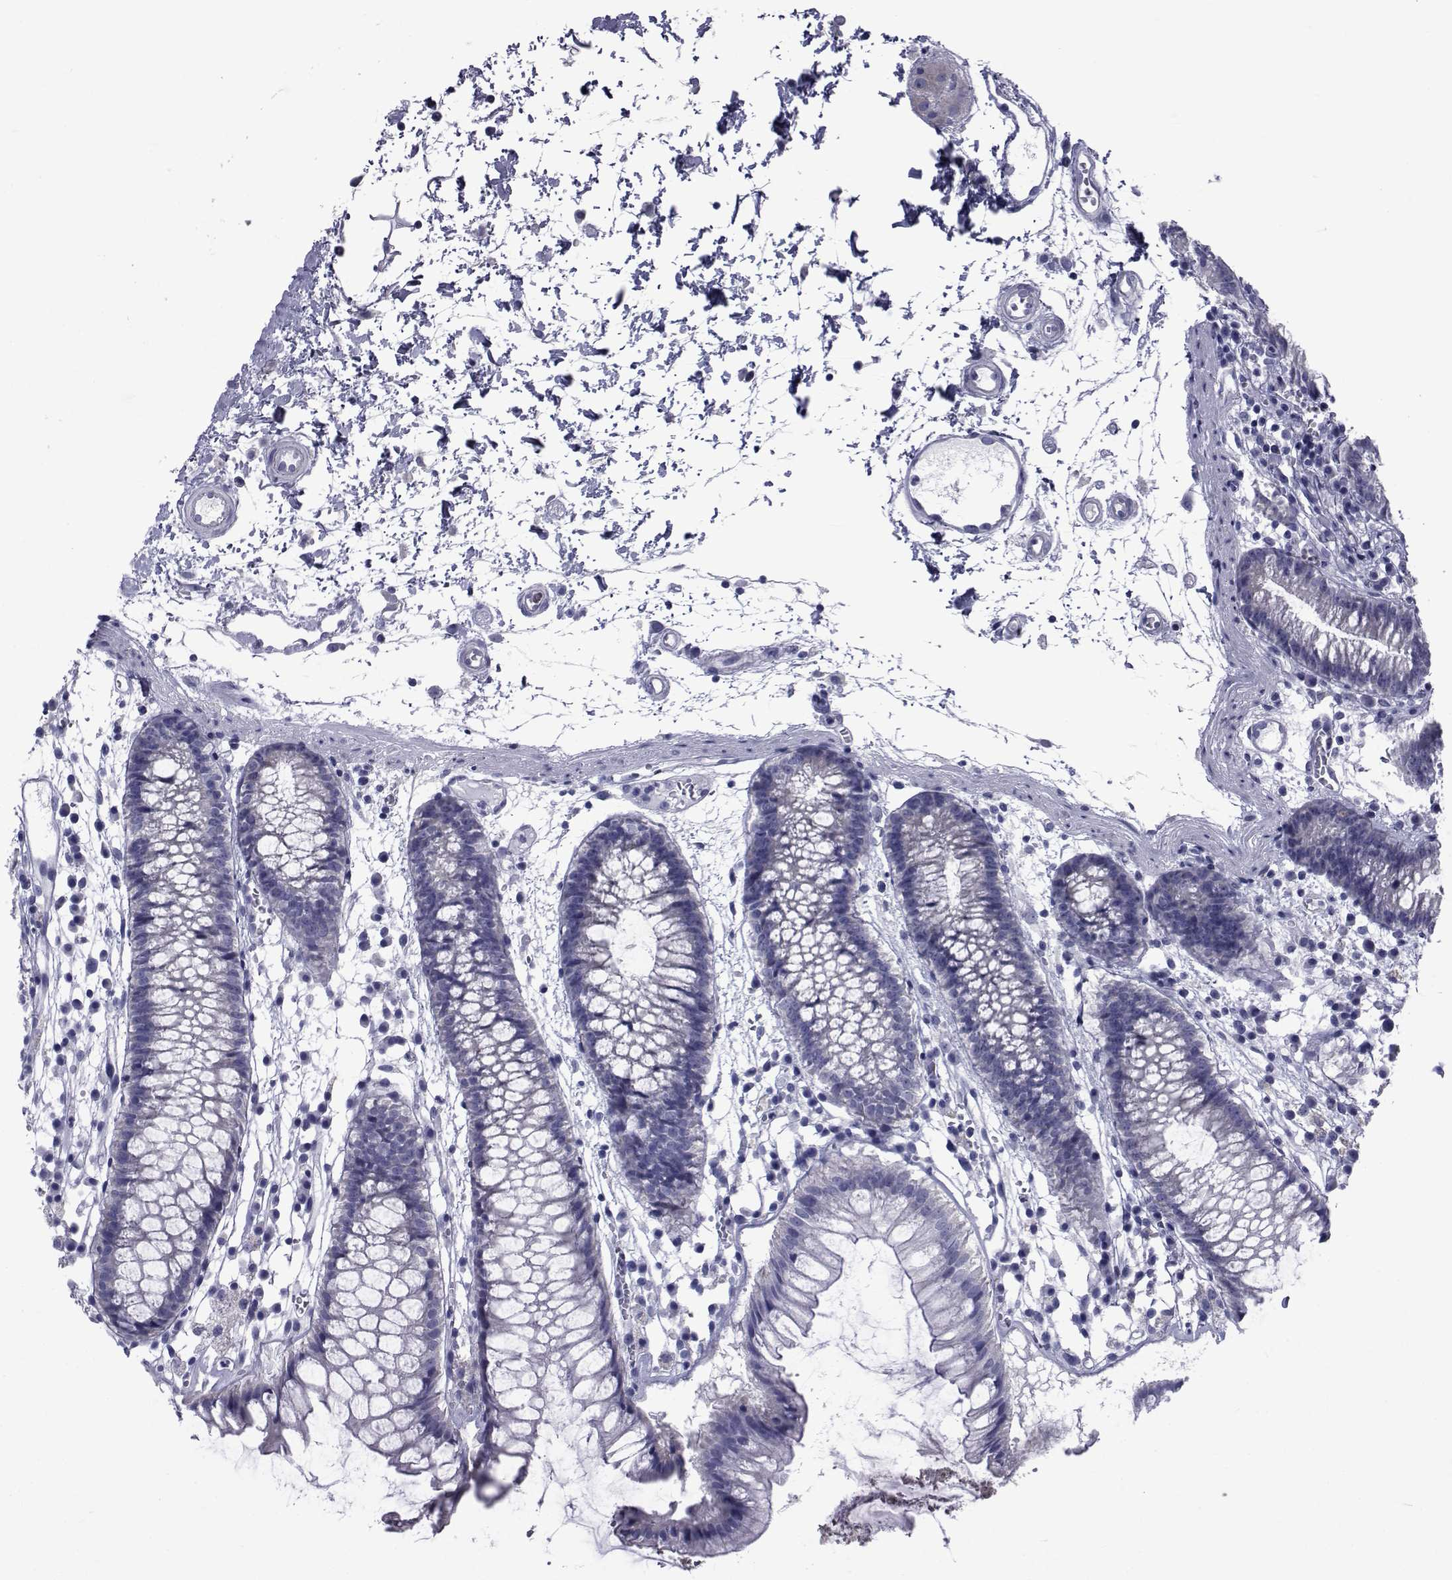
{"staining": {"intensity": "negative", "quantity": "none", "location": "none"}, "tissue": "colon", "cell_type": "Endothelial cells", "image_type": "normal", "snomed": [{"axis": "morphology", "description": "Normal tissue, NOS"}, {"axis": "morphology", "description": "Adenocarcinoma, NOS"}, {"axis": "topography", "description": "Colon"}], "caption": "The IHC micrograph has no significant staining in endothelial cells of colon. Brightfield microscopy of IHC stained with DAB (brown) and hematoxylin (blue), captured at high magnification.", "gene": "GKAP1", "patient": {"sex": "male", "age": 65}}